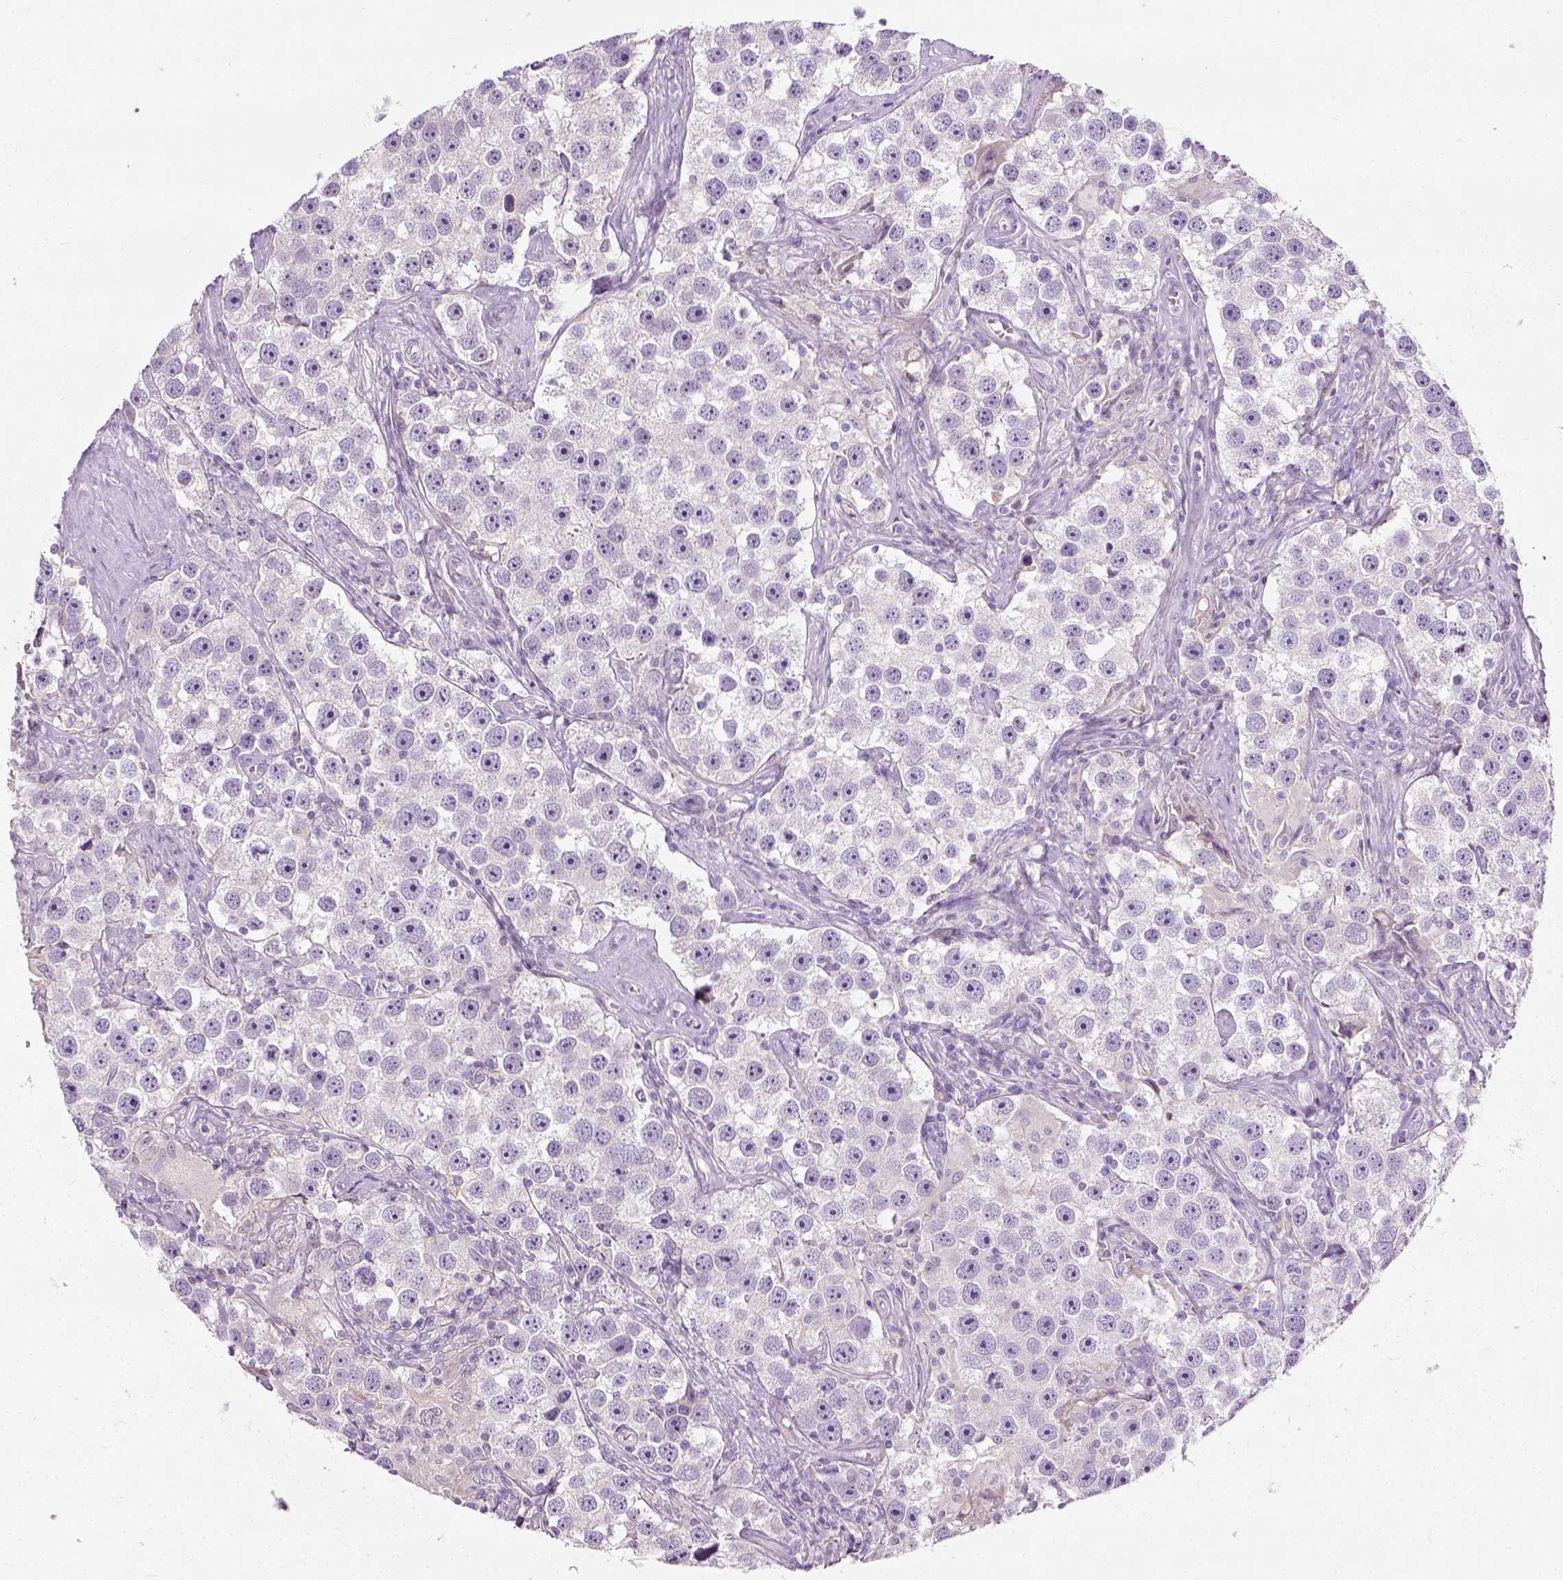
{"staining": {"intensity": "negative", "quantity": "none", "location": "none"}, "tissue": "testis cancer", "cell_type": "Tumor cells", "image_type": "cancer", "snomed": [{"axis": "morphology", "description": "Seminoma, NOS"}, {"axis": "topography", "description": "Testis"}], "caption": "Tumor cells show no significant protein expression in testis cancer.", "gene": "DHCR24", "patient": {"sex": "male", "age": 49}}